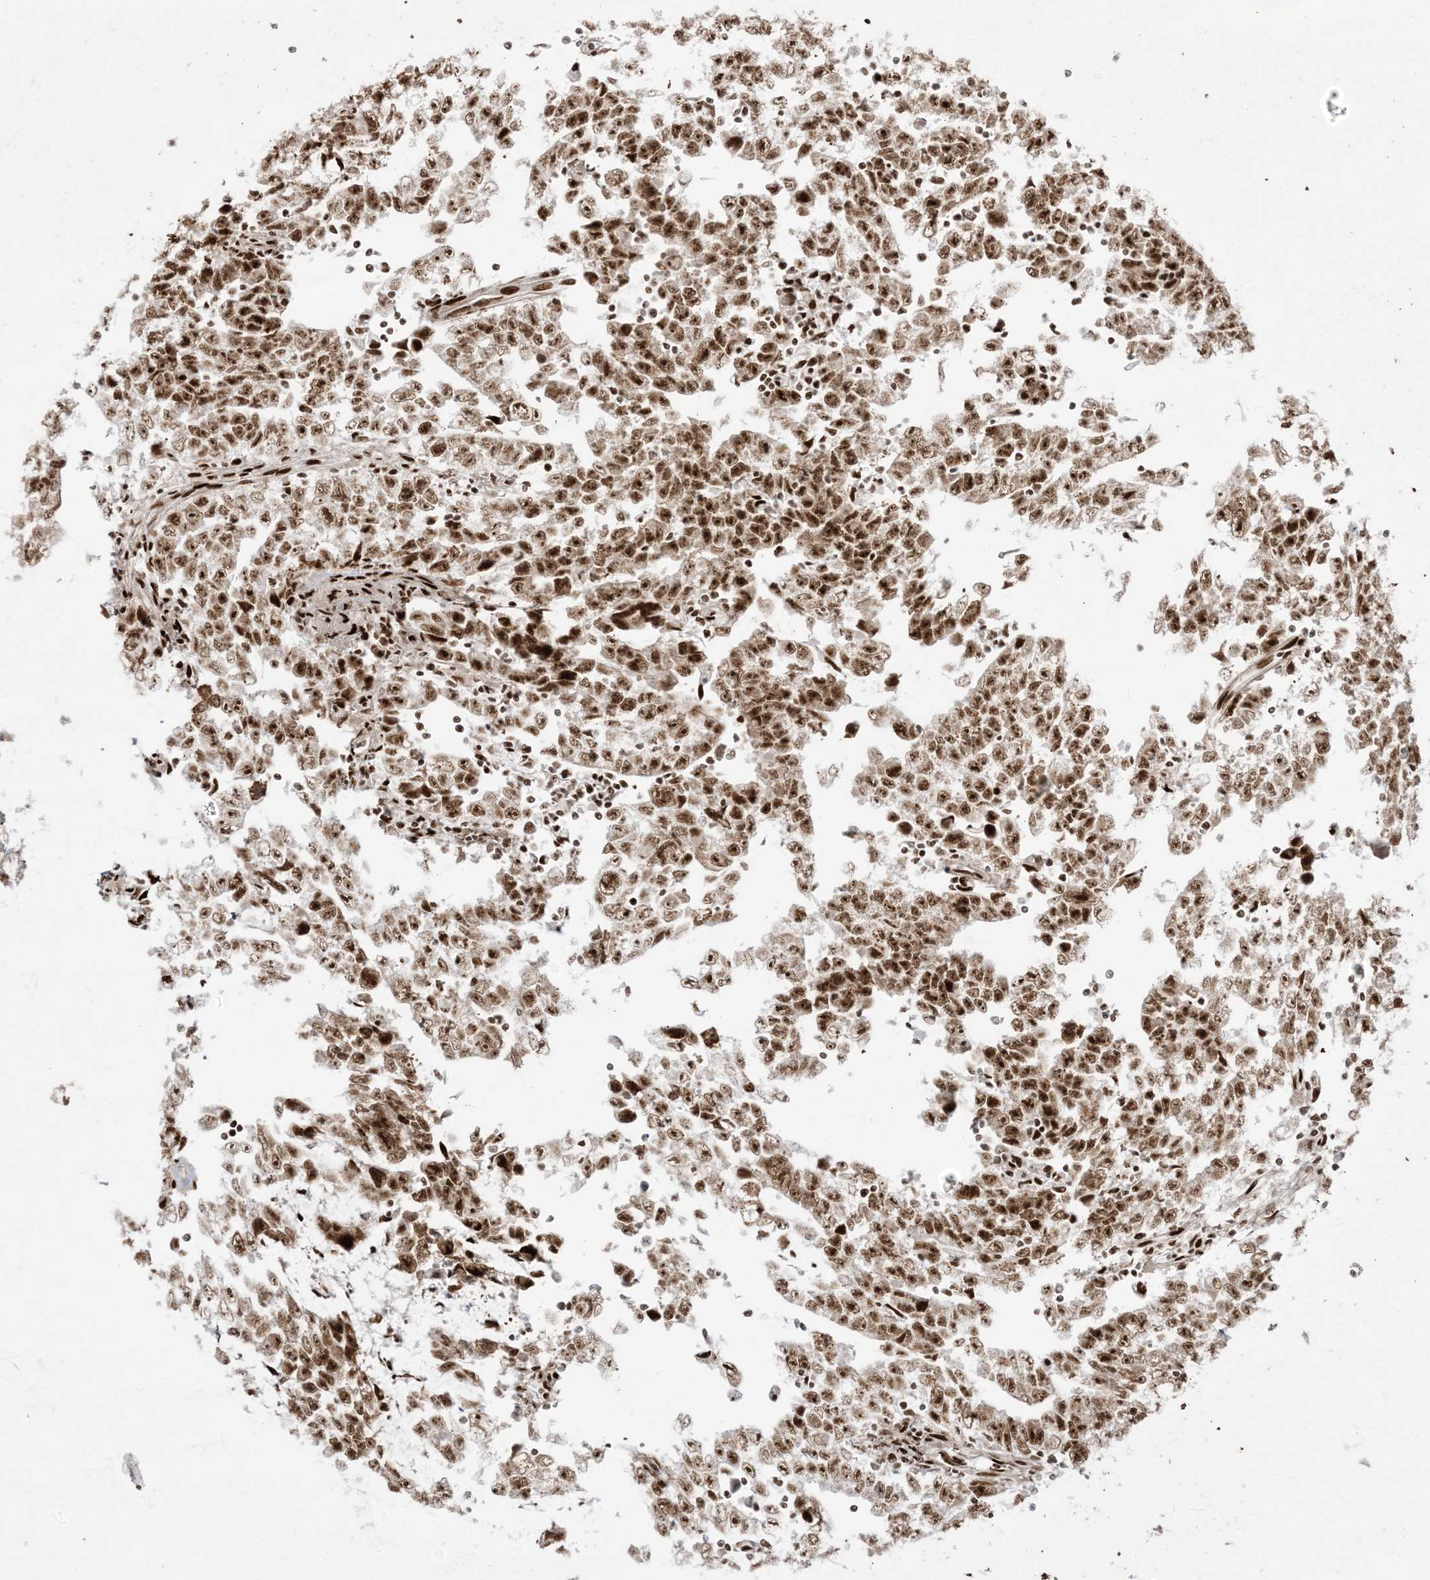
{"staining": {"intensity": "strong", "quantity": ">75%", "location": "nuclear"}, "tissue": "testis cancer", "cell_type": "Tumor cells", "image_type": "cancer", "snomed": [{"axis": "morphology", "description": "Carcinoma, Embryonal, NOS"}, {"axis": "topography", "description": "Testis"}], "caption": "This micrograph demonstrates immunohistochemistry staining of testis embryonal carcinoma, with high strong nuclear expression in about >75% of tumor cells.", "gene": "RBM10", "patient": {"sex": "male", "age": 25}}